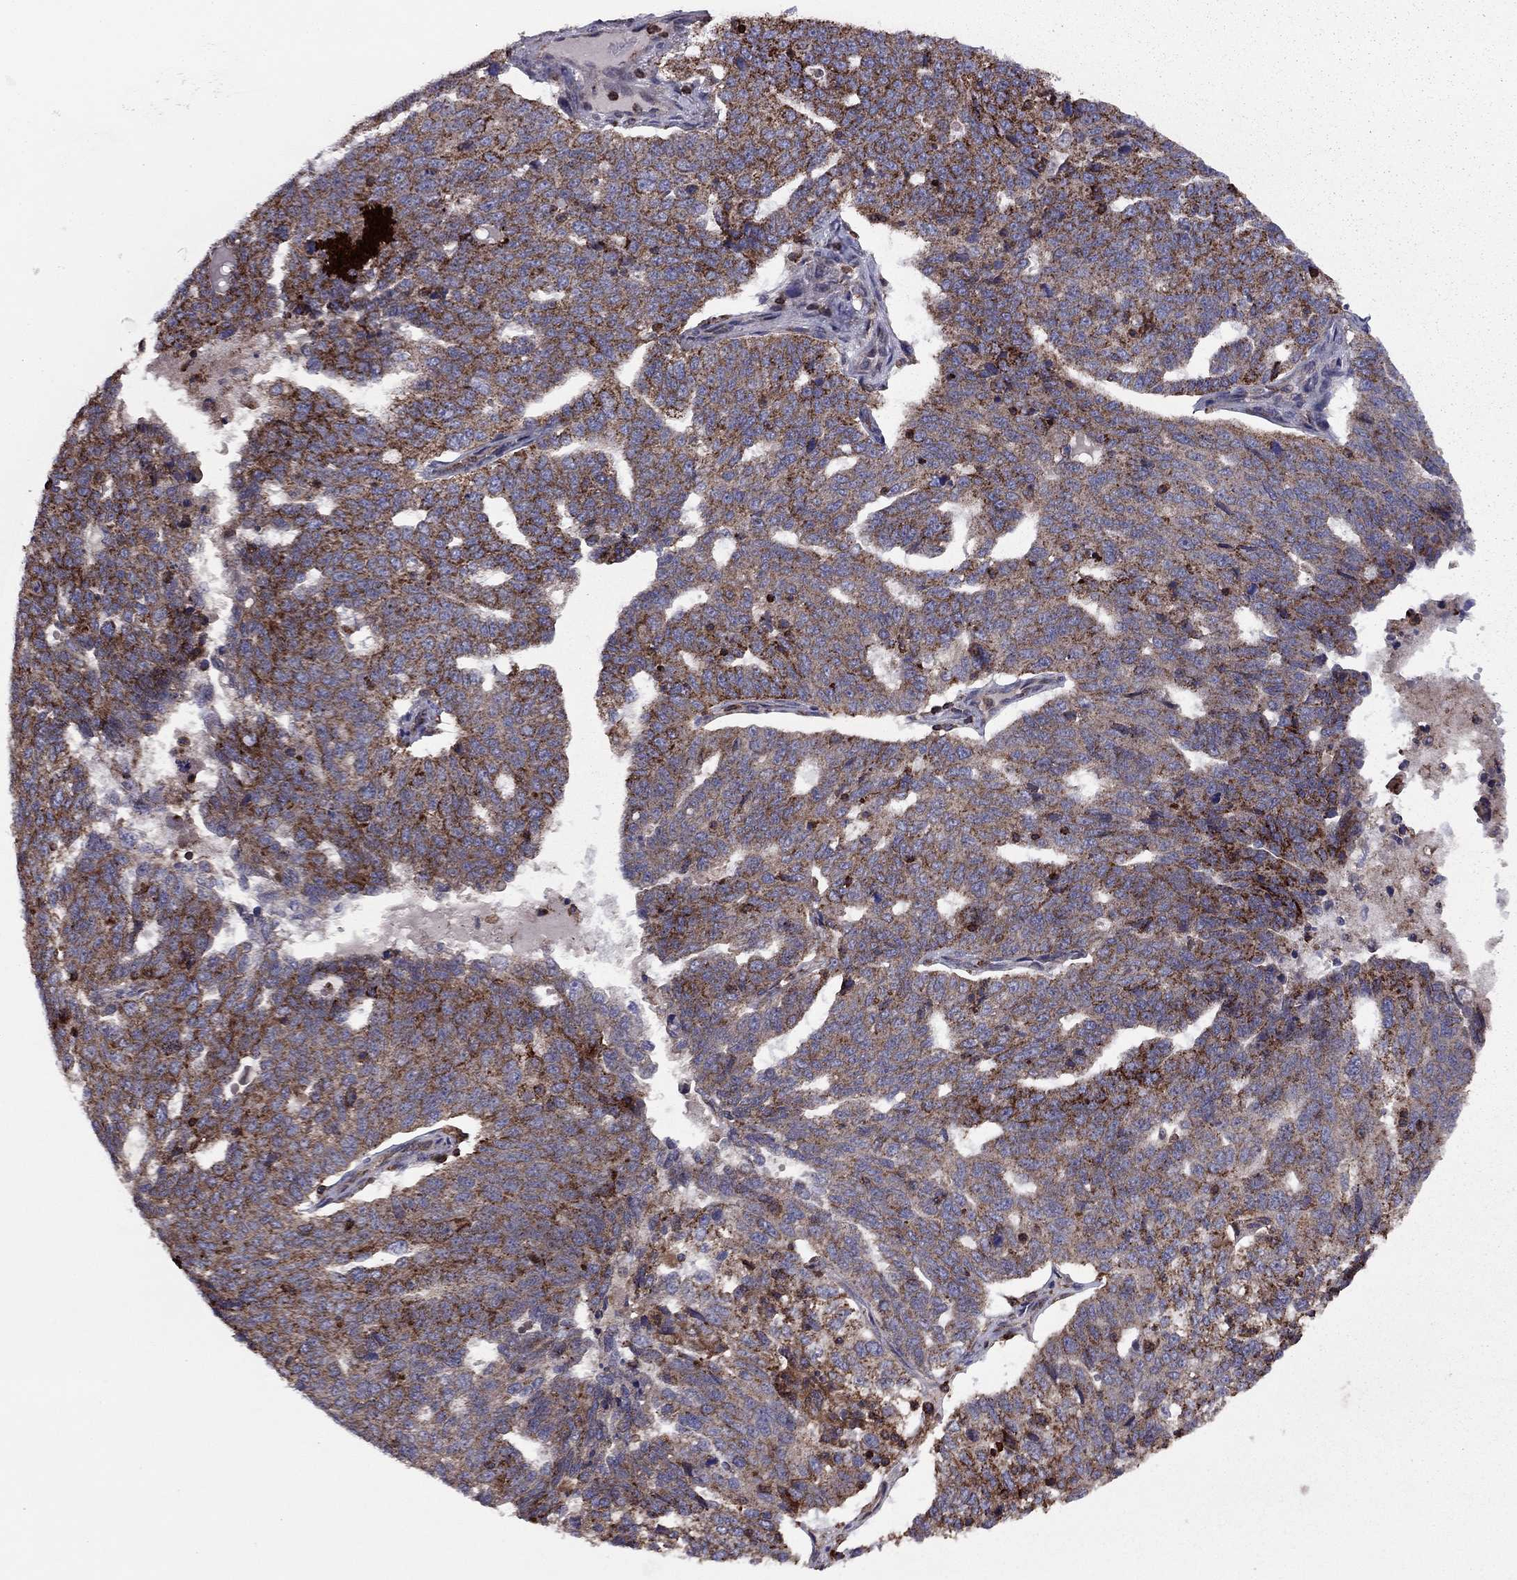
{"staining": {"intensity": "strong", "quantity": "<25%", "location": "cytoplasmic/membranous"}, "tissue": "ovarian cancer", "cell_type": "Tumor cells", "image_type": "cancer", "snomed": [{"axis": "morphology", "description": "Cystadenocarcinoma, serous, NOS"}, {"axis": "topography", "description": "Ovary"}], "caption": "Immunohistochemical staining of human ovarian cancer reveals medium levels of strong cytoplasmic/membranous expression in approximately <25% of tumor cells. (Brightfield microscopy of DAB IHC at high magnification).", "gene": "ALG6", "patient": {"sex": "female", "age": 71}}